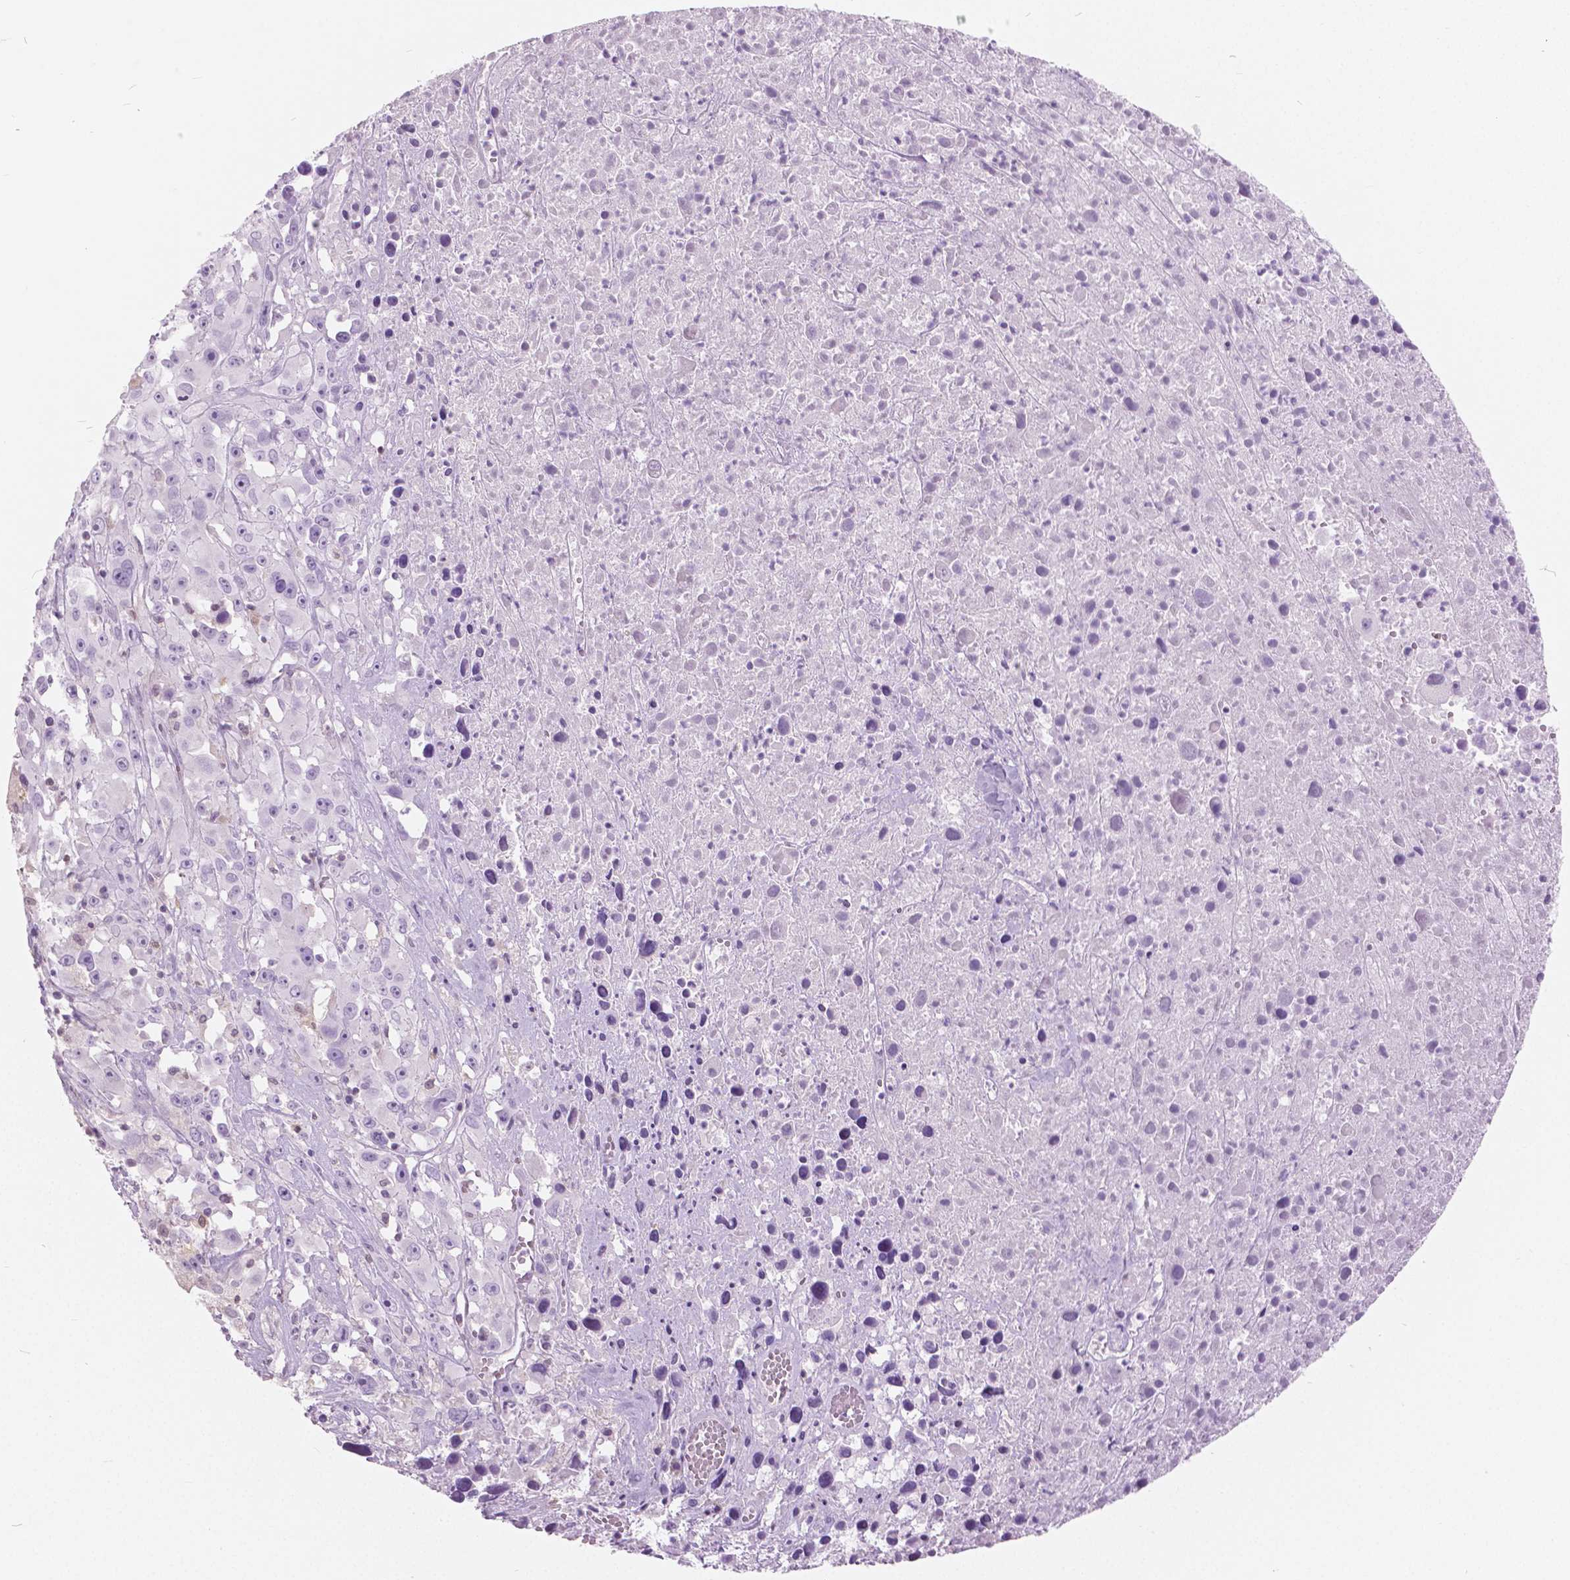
{"staining": {"intensity": "negative", "quantity": "none", "location": "none"}, "tissue": "melanoma", "cell_type": "Tumor cells", "image_type": "cancer", "snomed": [{"axis": "morphology", "description": "Malignant melanoma, Metastatic site"}, {"axis": "topography", "description": "Soft tissue"}], "caption": "Malignant melanoma (metastatic site) was stained to show a protein in brown. There is no significant positivity in tumor cells. (DAB immunohistochemistry (IHC), high magnification).", "gene": "GALM", "patient": {"sex": "male", "age": 50}}